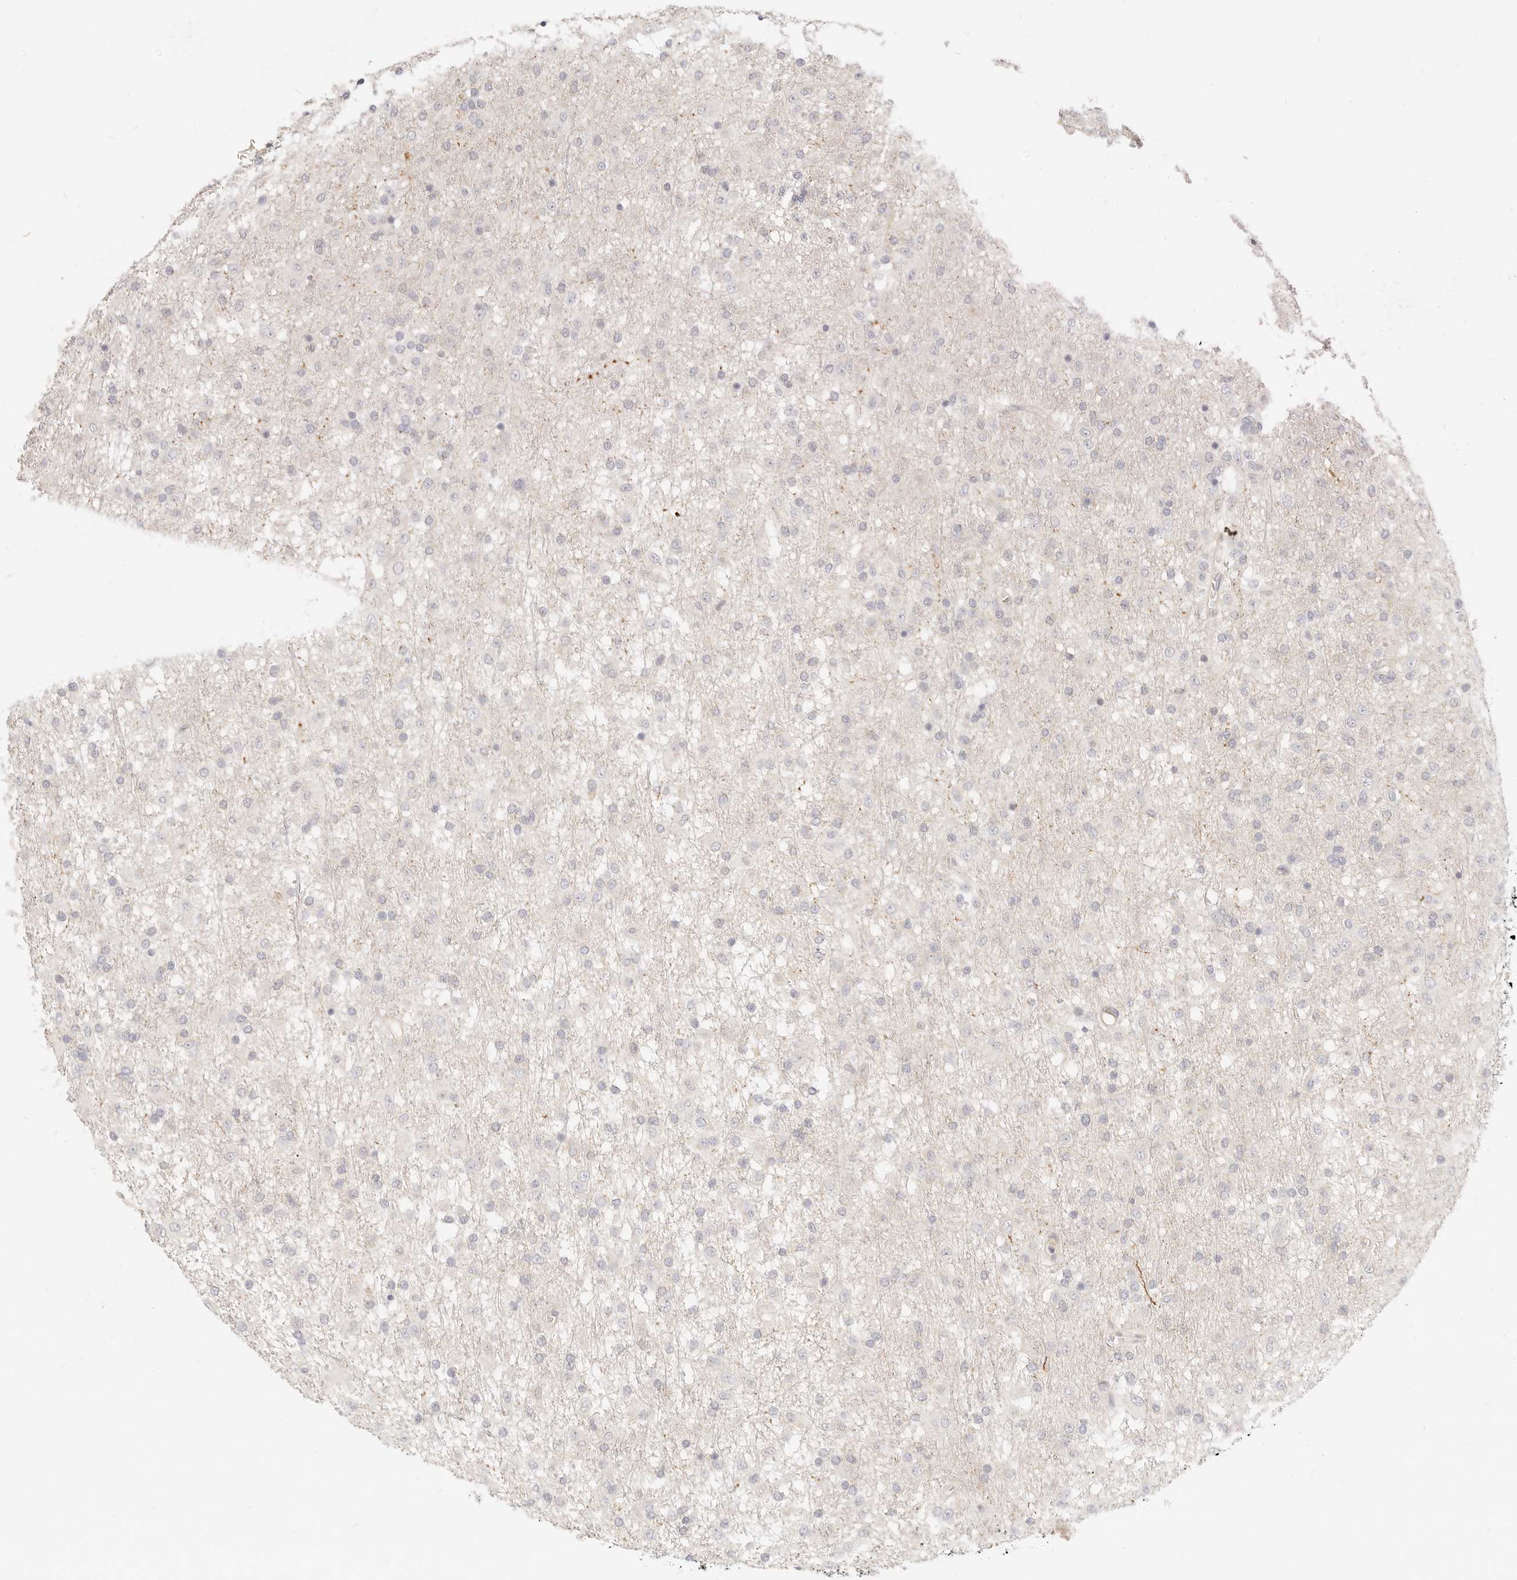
{"staining": {"intensity": "negative", "quantity": "none", "location": "none"}, "tissue": "glioma", "cell_type": "Tumor cells", "image_type": "cancer", "snomed": [{"axis": "morphology", "description": "Glioma, malignant, Low grade"}, {"axis": "topography", "description": "Brain"}], "caption": "Immunohistochemistry (IHC) image of human low-grade glioma (malignant) stained for a protein (brown), which displays no expression in tumor cells.", "gene": "UBXN10", "patient": {"sex": "male", "age": 65}}